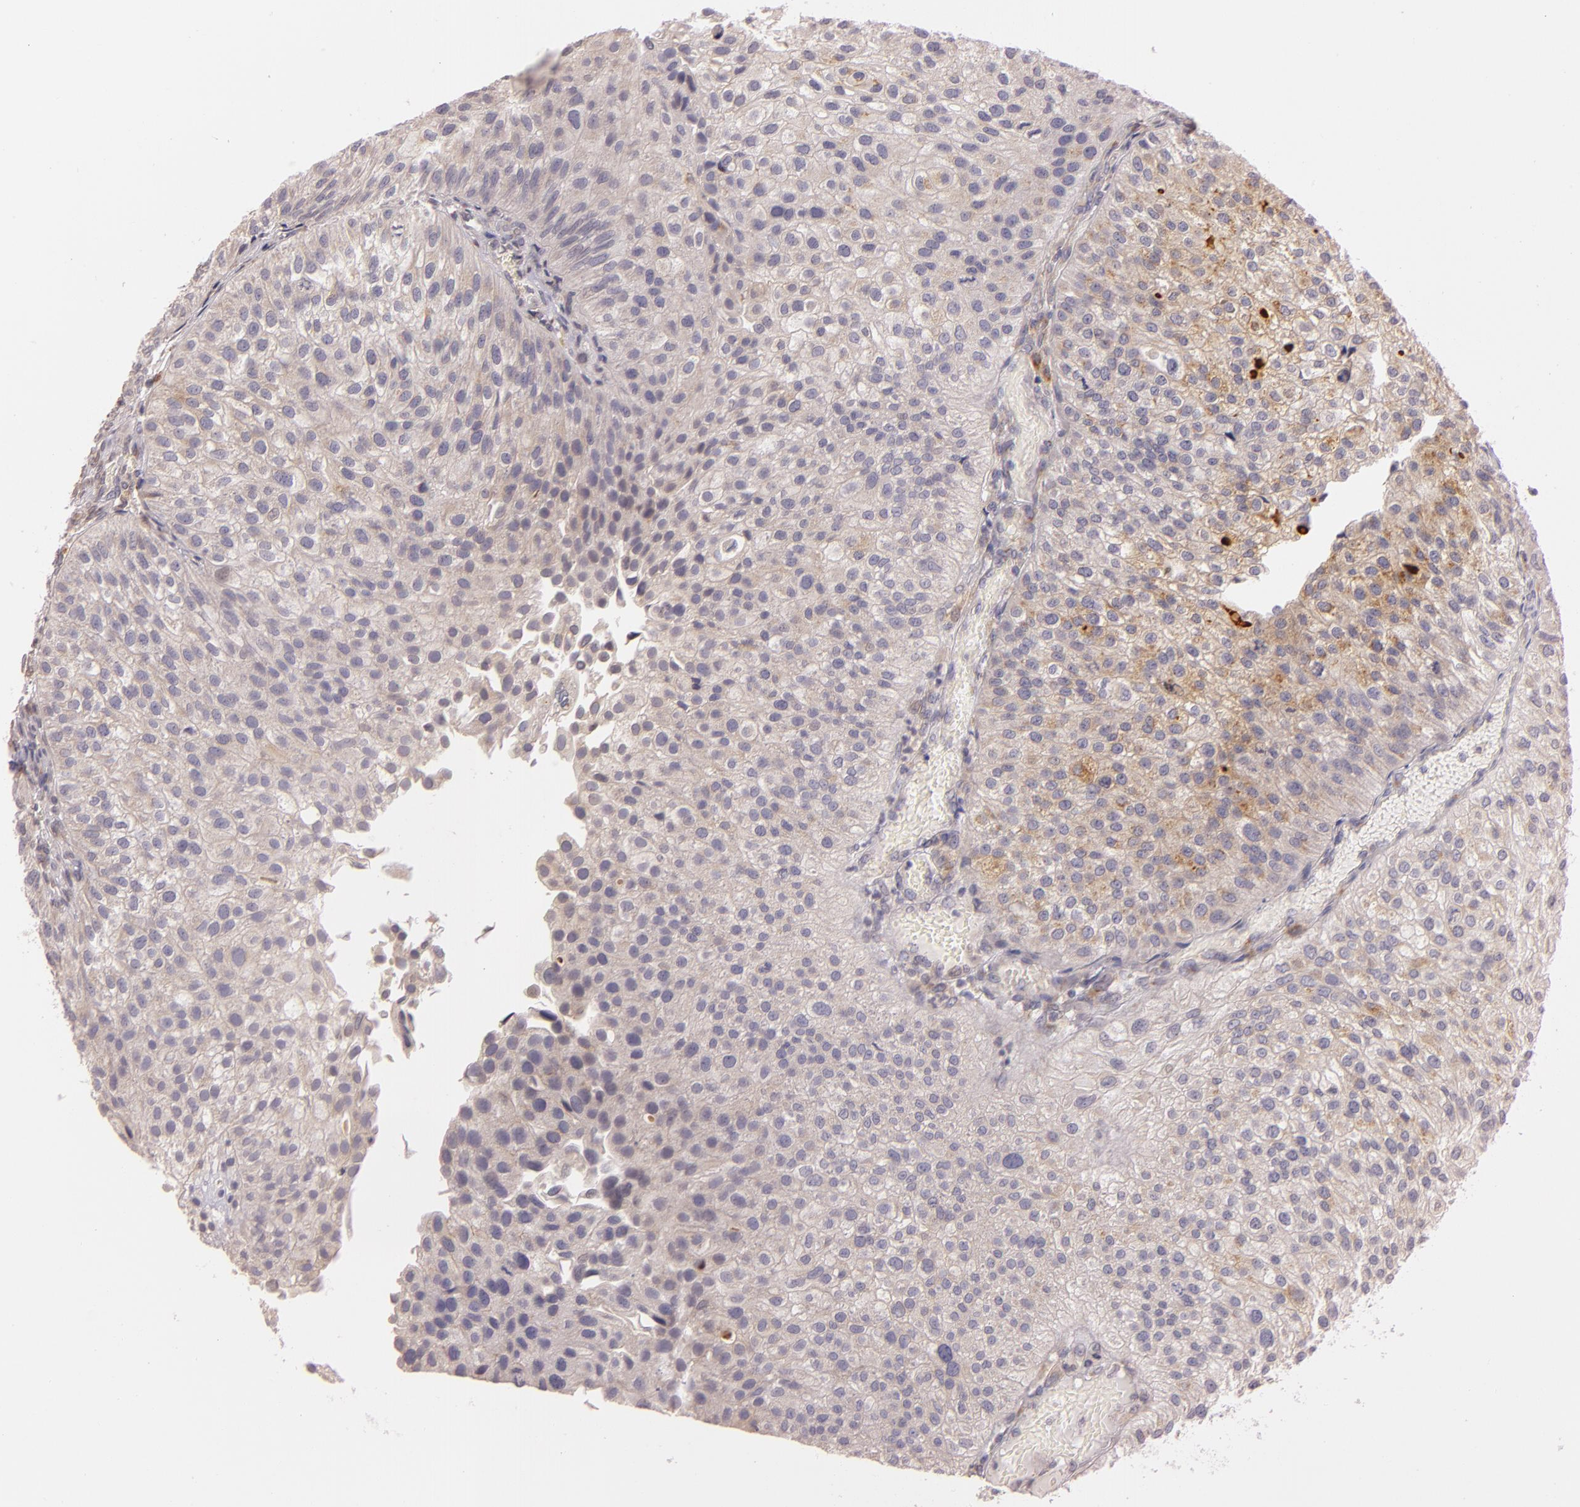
{"staining": {"intensity": "weak", "quantity": ">75%", "location": "cytoplasmic/membranous"}, "tissue": "urothelial cancer", "cell_type": "Tumor cells", "image_type": "cancer", "snomed": [{"axis": "morphology", "description": "Urothelial carcinoma, Low grade"}, {"axis": "topography", "description": "Urinary bladder"}], "caption": "Urothelial cancer stained with DAB immunohistochemistry displays low levels of weak cytoplasmic/membranous positivity in about >75% of tumor cells.", "gene": "LGMN", "patient": {"sex": "female", "age": 89}}